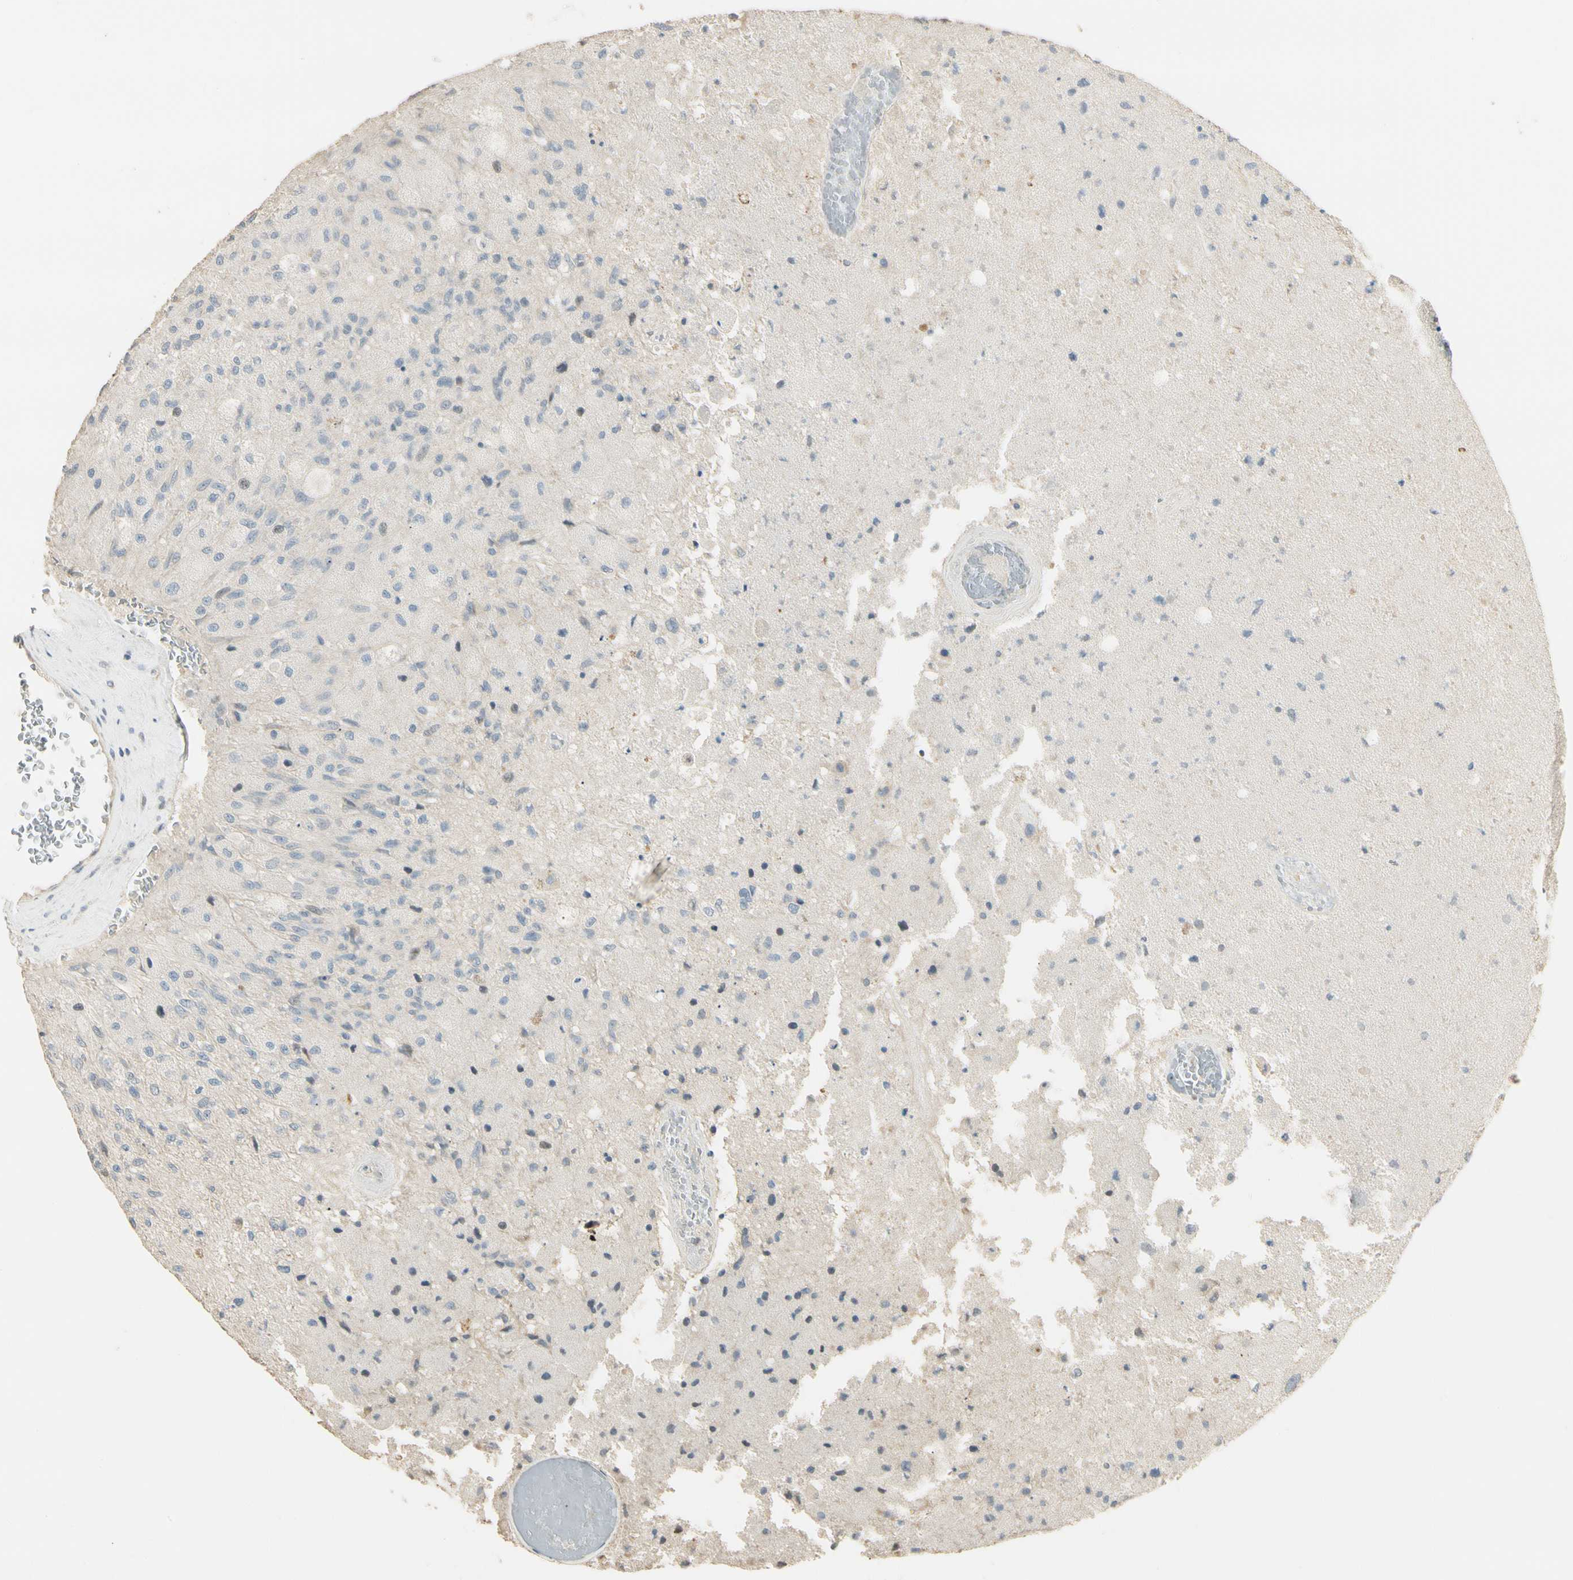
{"staining": {"intensity": "negative", "quantity": "none", "location": "none"}, "tissue": "glioma", "cell_type": "Tumor cells", "image_type": "cancer", "snomed": [{"axis": "morphology", "description": "Normal tissue, NOS"}, {"axis": "morphology", "description": "Glioma, malignant, High grade"}, {"axis": "topography", "description": "Cerebral cortex"}], "caption": "The immunohistochemistry image has no significant positivity in tumor cells of malignant high-grade glioma tissue.", "gene": "GNE", "patient": {"sex": "male", "age": 77}}